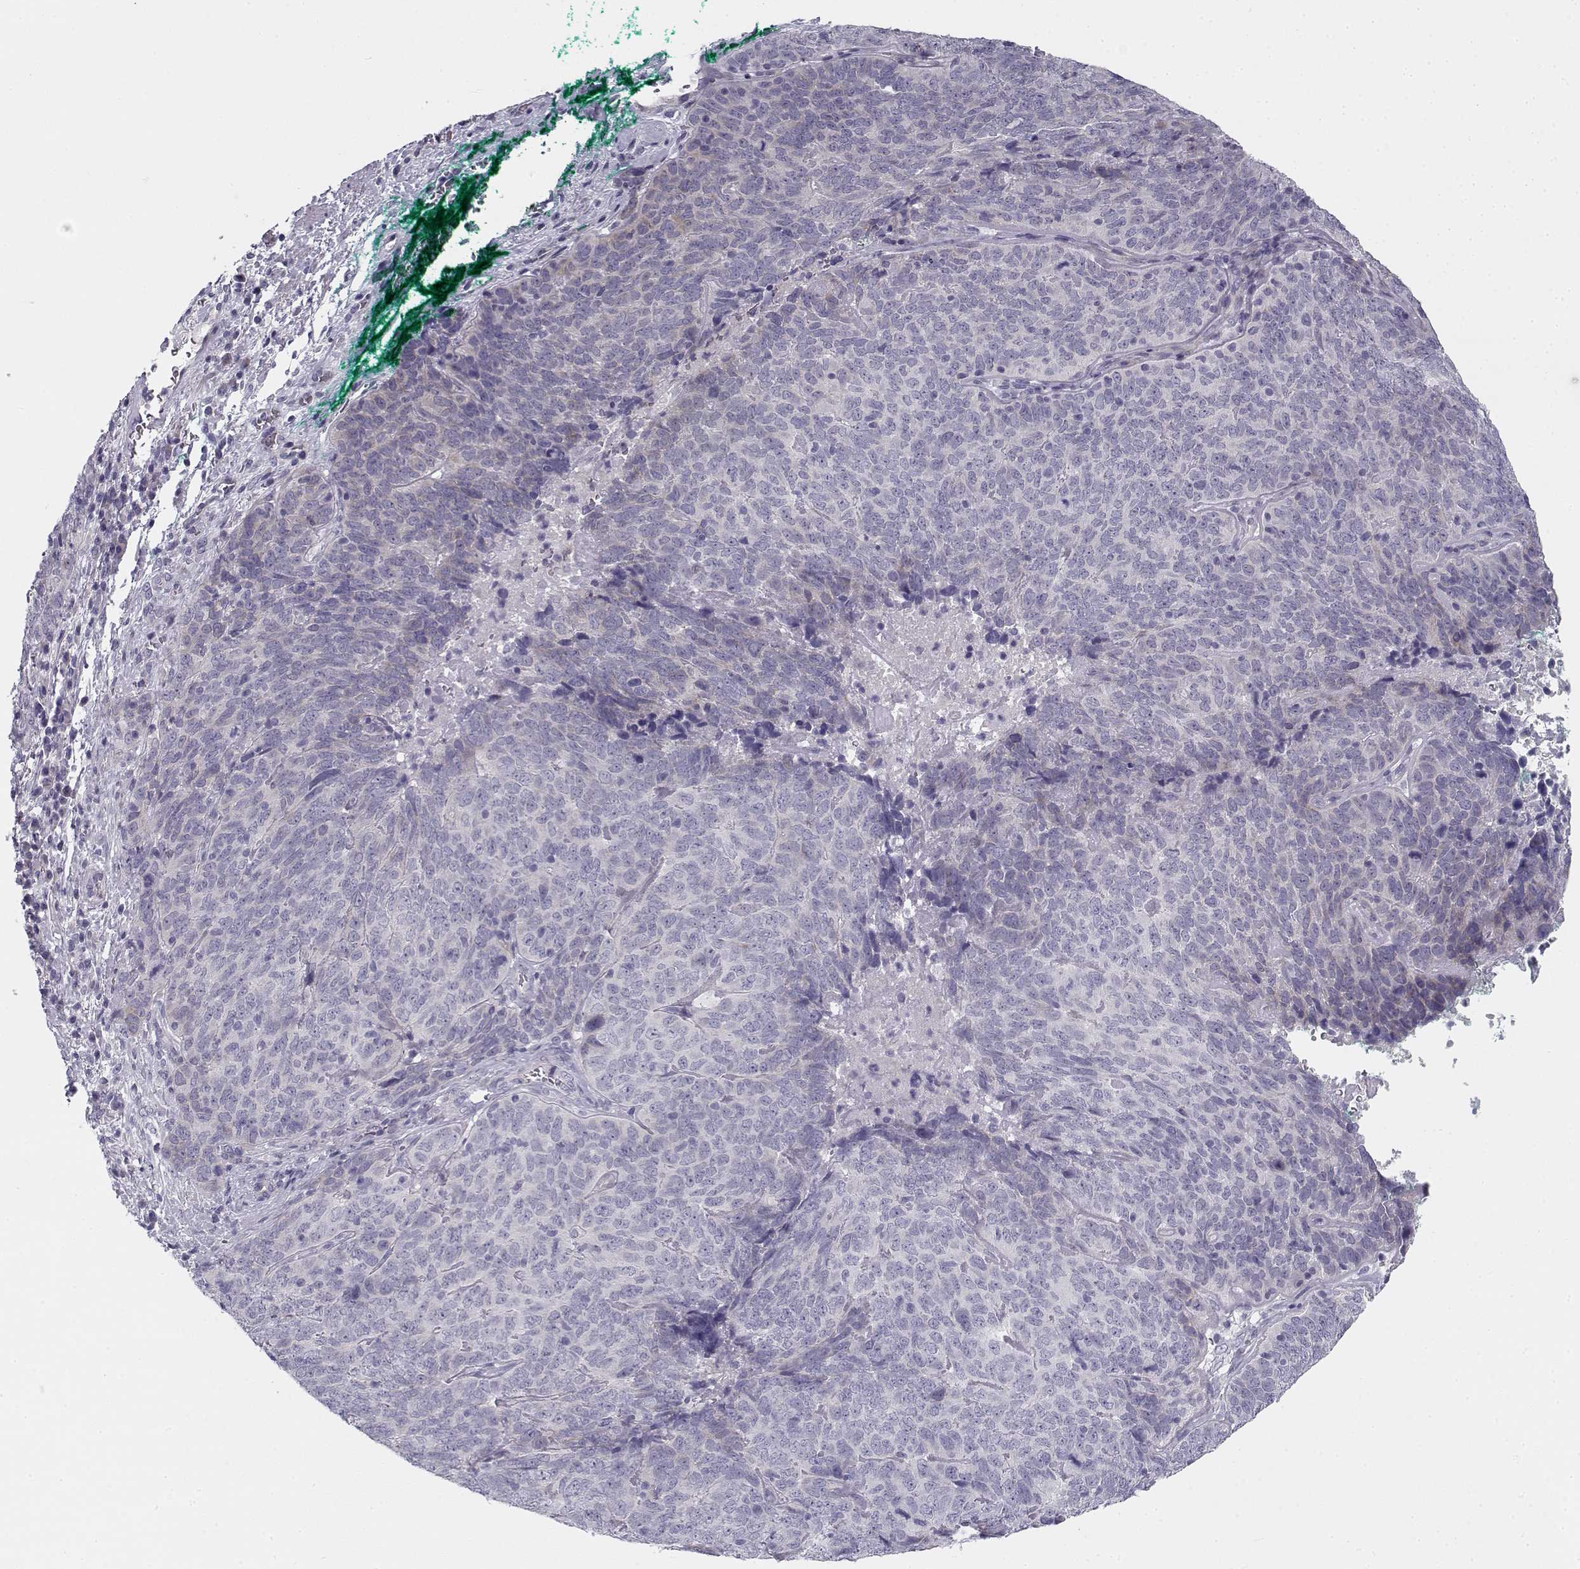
{"staining": {"intensity": "negative", "quantity": "none", "location": "none"}, "tissue": "skin cancer", "cell_type": "Tumor cells", "image_type": "cancer", "snomed": [{"axis": "morphology", "description": "Squamous cell carcinoma, NOS"}, {"axis": "topography", "description": "Skin"}, {"axis": "topography", "description": "Anal"}], "caption": "IHC micrograph of neoplastic tissue: skin cancer stained with DAB (3,3'-diaminobenzidine) shows no significant protein positivity in tumor cells.", "gene": "CREB3L3", "patient": {"sex": "female", "age": 51}}